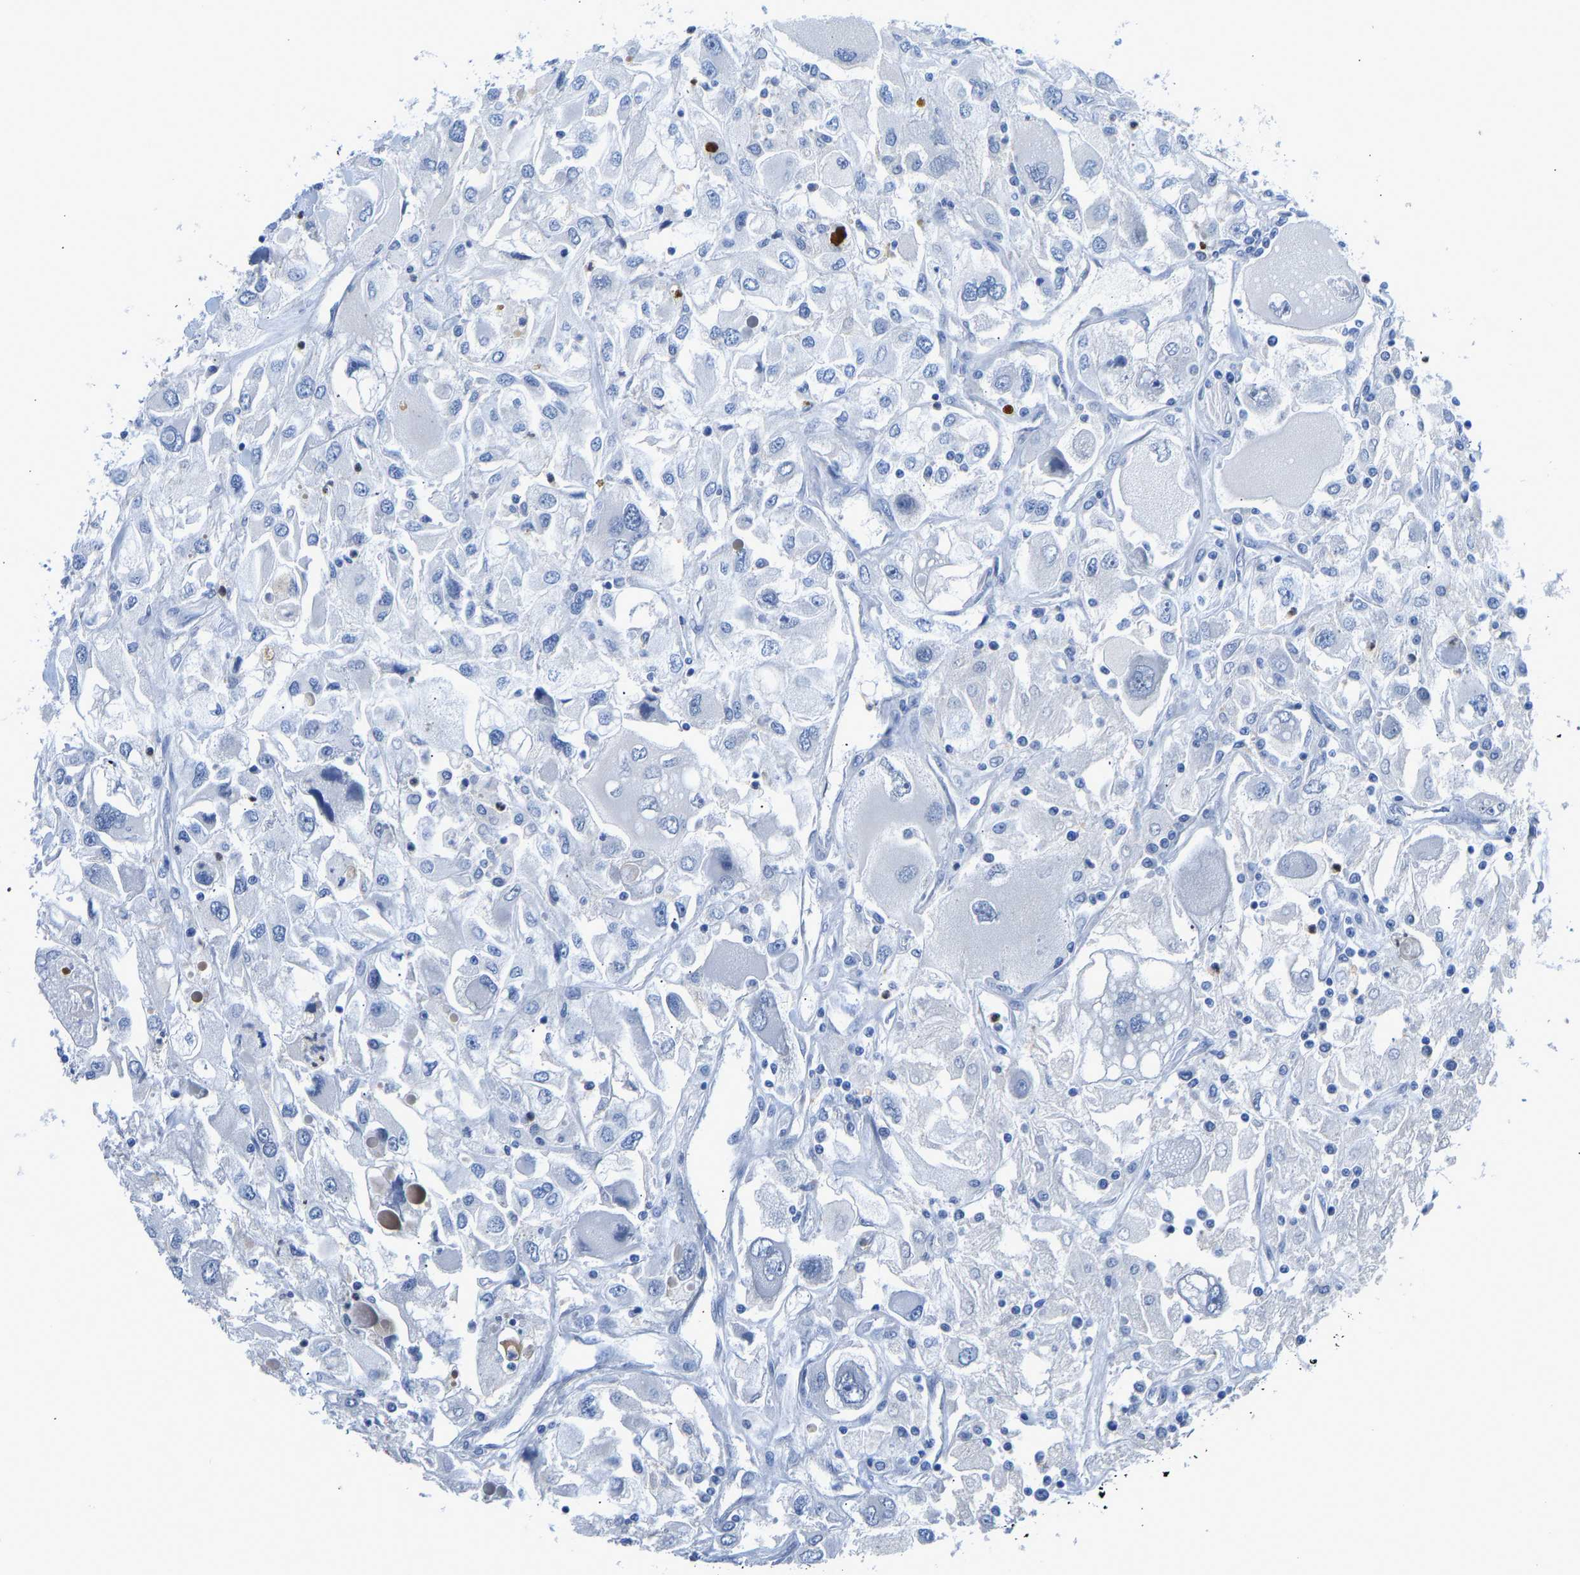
{"staining": {"intensity": "negative", "quantity": "none", "location": "none"}, "tissue": "renal cancer", "cell_type": "Tumor cells", "image_type": "cancer", "snomed": [{"axis": "morphology", "description": "Adenocarcinoma, NOS"}, {"axis": "topography", "description": "Kidney"}], "caption": "Photomicrograph shows no significant protein staining in tumor cells of adenocarcinoma (renal).", "gene": "TXNDC2", "patient": {"sex": "female", "age": 52}}